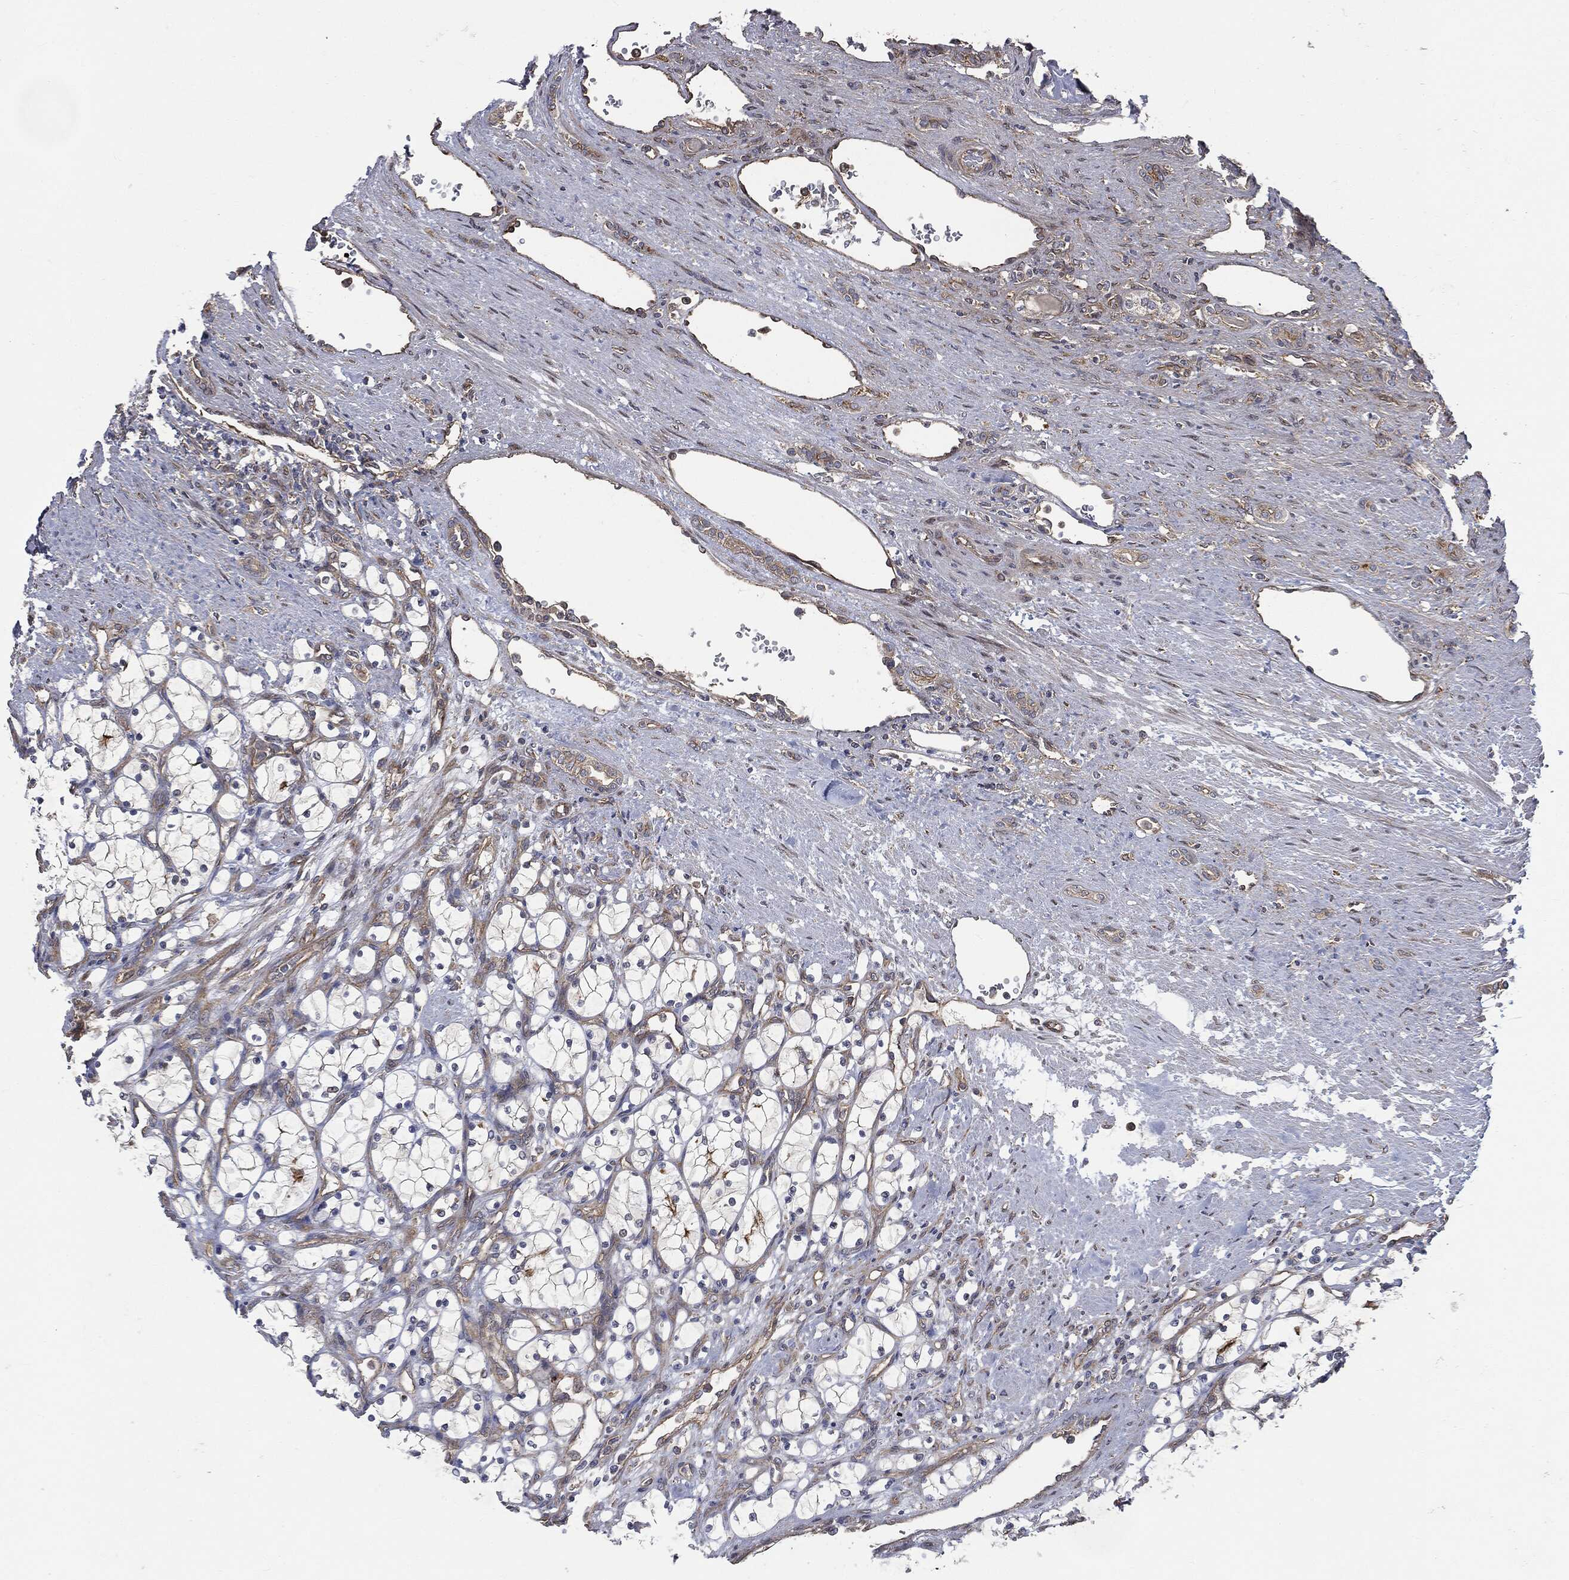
{"staining": {"intensity": "moderate", "quantity": "<25%", "location": "cytoplasmic/membranous"}, "tissue": "renal cancer", "cell_type": "Tumor cells", "image_type": "cancer", "snomed": [{"axis": "morphology", "description": "Adenocarcinoma, NOS"}, {"axis": "topography", "description": "Kidney"}], "caption": "IHC (DAB (3,3'-diaminobenzidine)) staining of renal adenocarcinoma shows moderate cytoplasmic/membranous protein expression in about <25% of tumor cells.", "gene": "EPS15L1", "patient": {"sex": "female", "age": 69}}